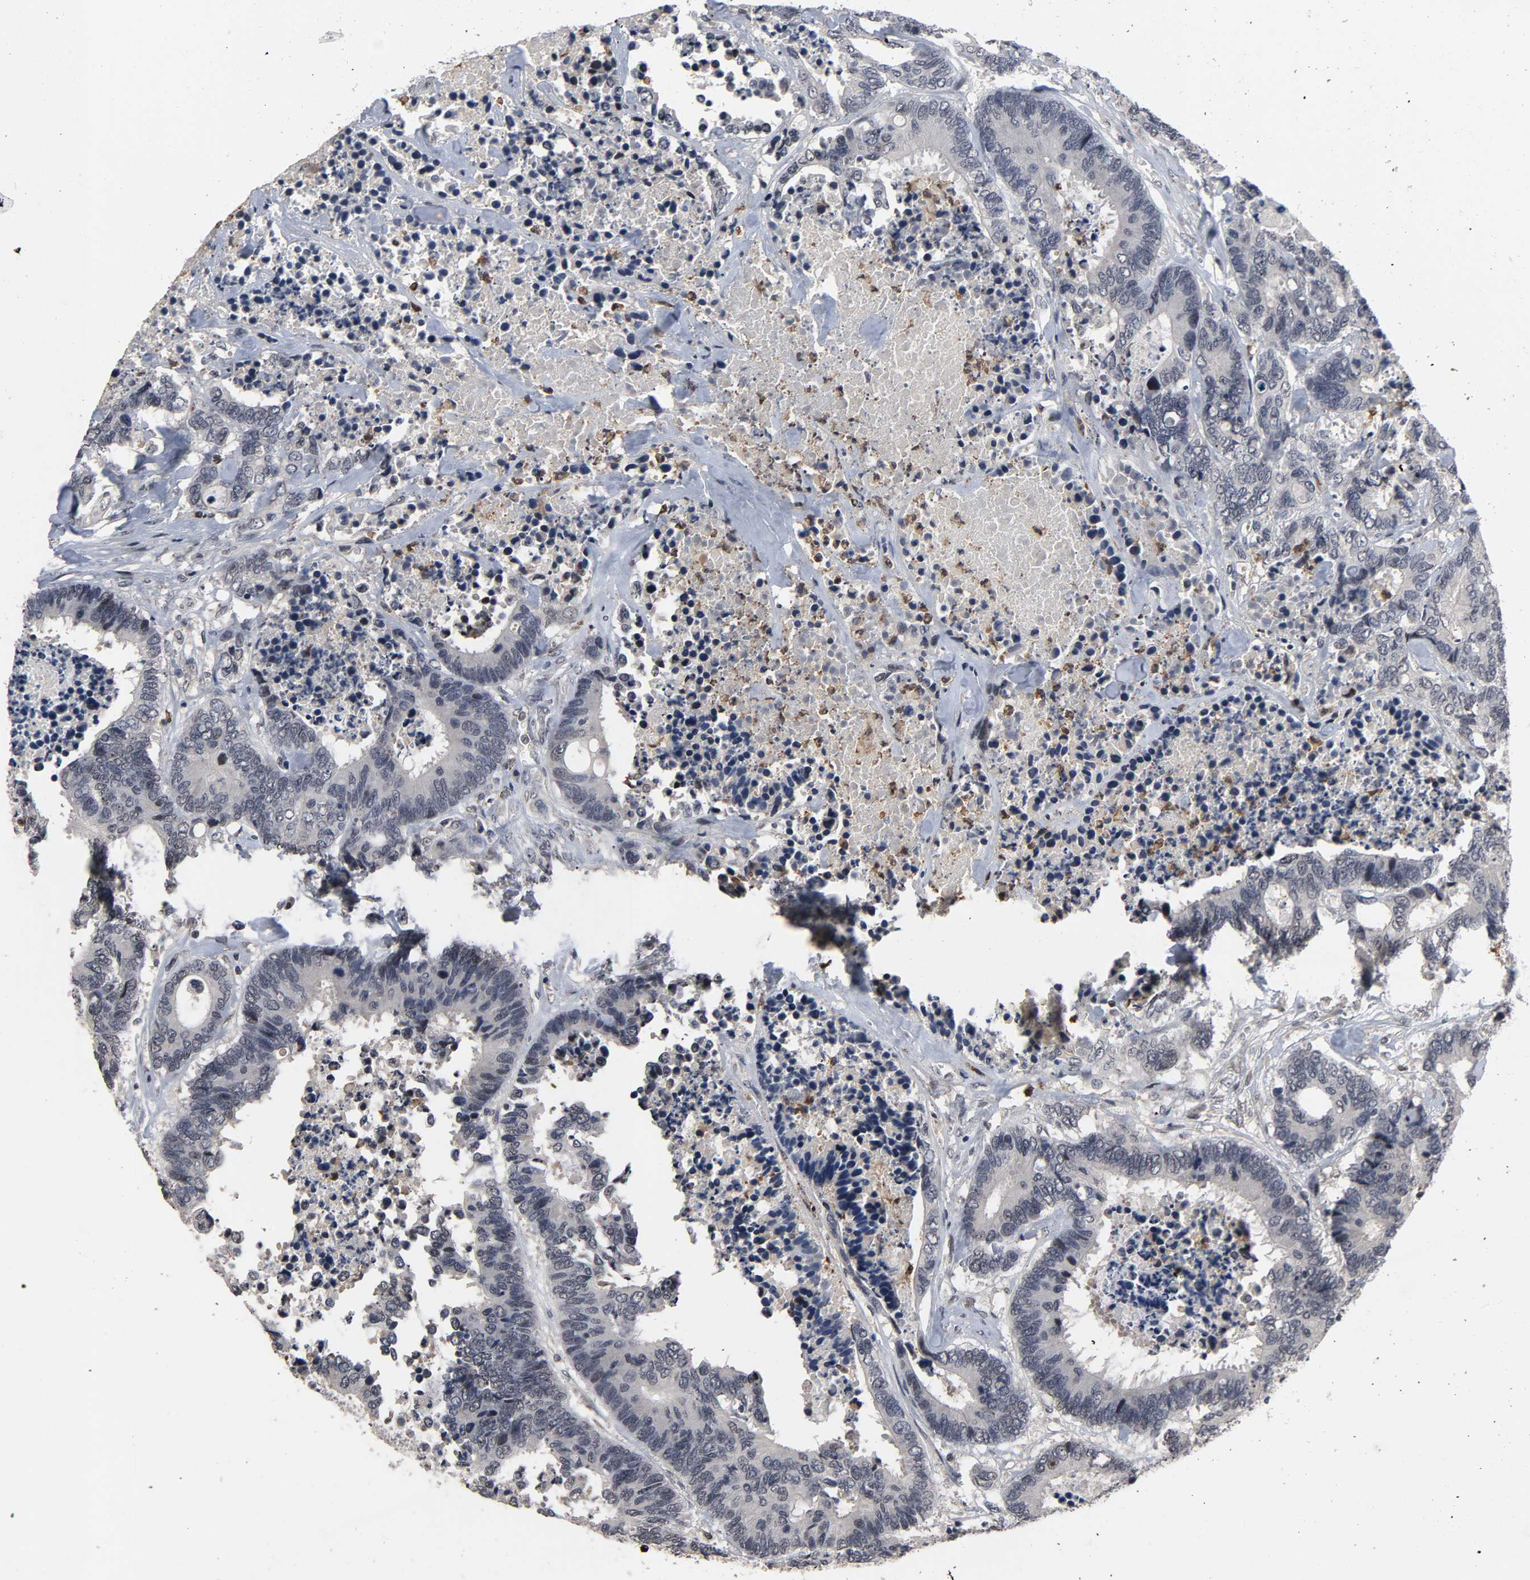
{"staining": {"intensity": "negative", "quantity": "none", "location": "none"}, "tissue": "colorectal cancer", "cell_type": "Tumor cells", "image_type": "cancer", "snomed": [{"axis": "morphology", "description": "Adenocarcinoma, NOS"}, {"axis": "topography", "description": "Rectum"}], "caption": "Immunohistochemical staining of human colorectal cancer (adenocarcinoma) demonstrates no significant expression in tumor cells. The staining is performed using DAB (3,3'-diaminobenzidine) brown chromogen with nuclei counter-stained in using hematoxylin.", "gene": "RTL5", "patient": {"sex": "male", "age": 55}}